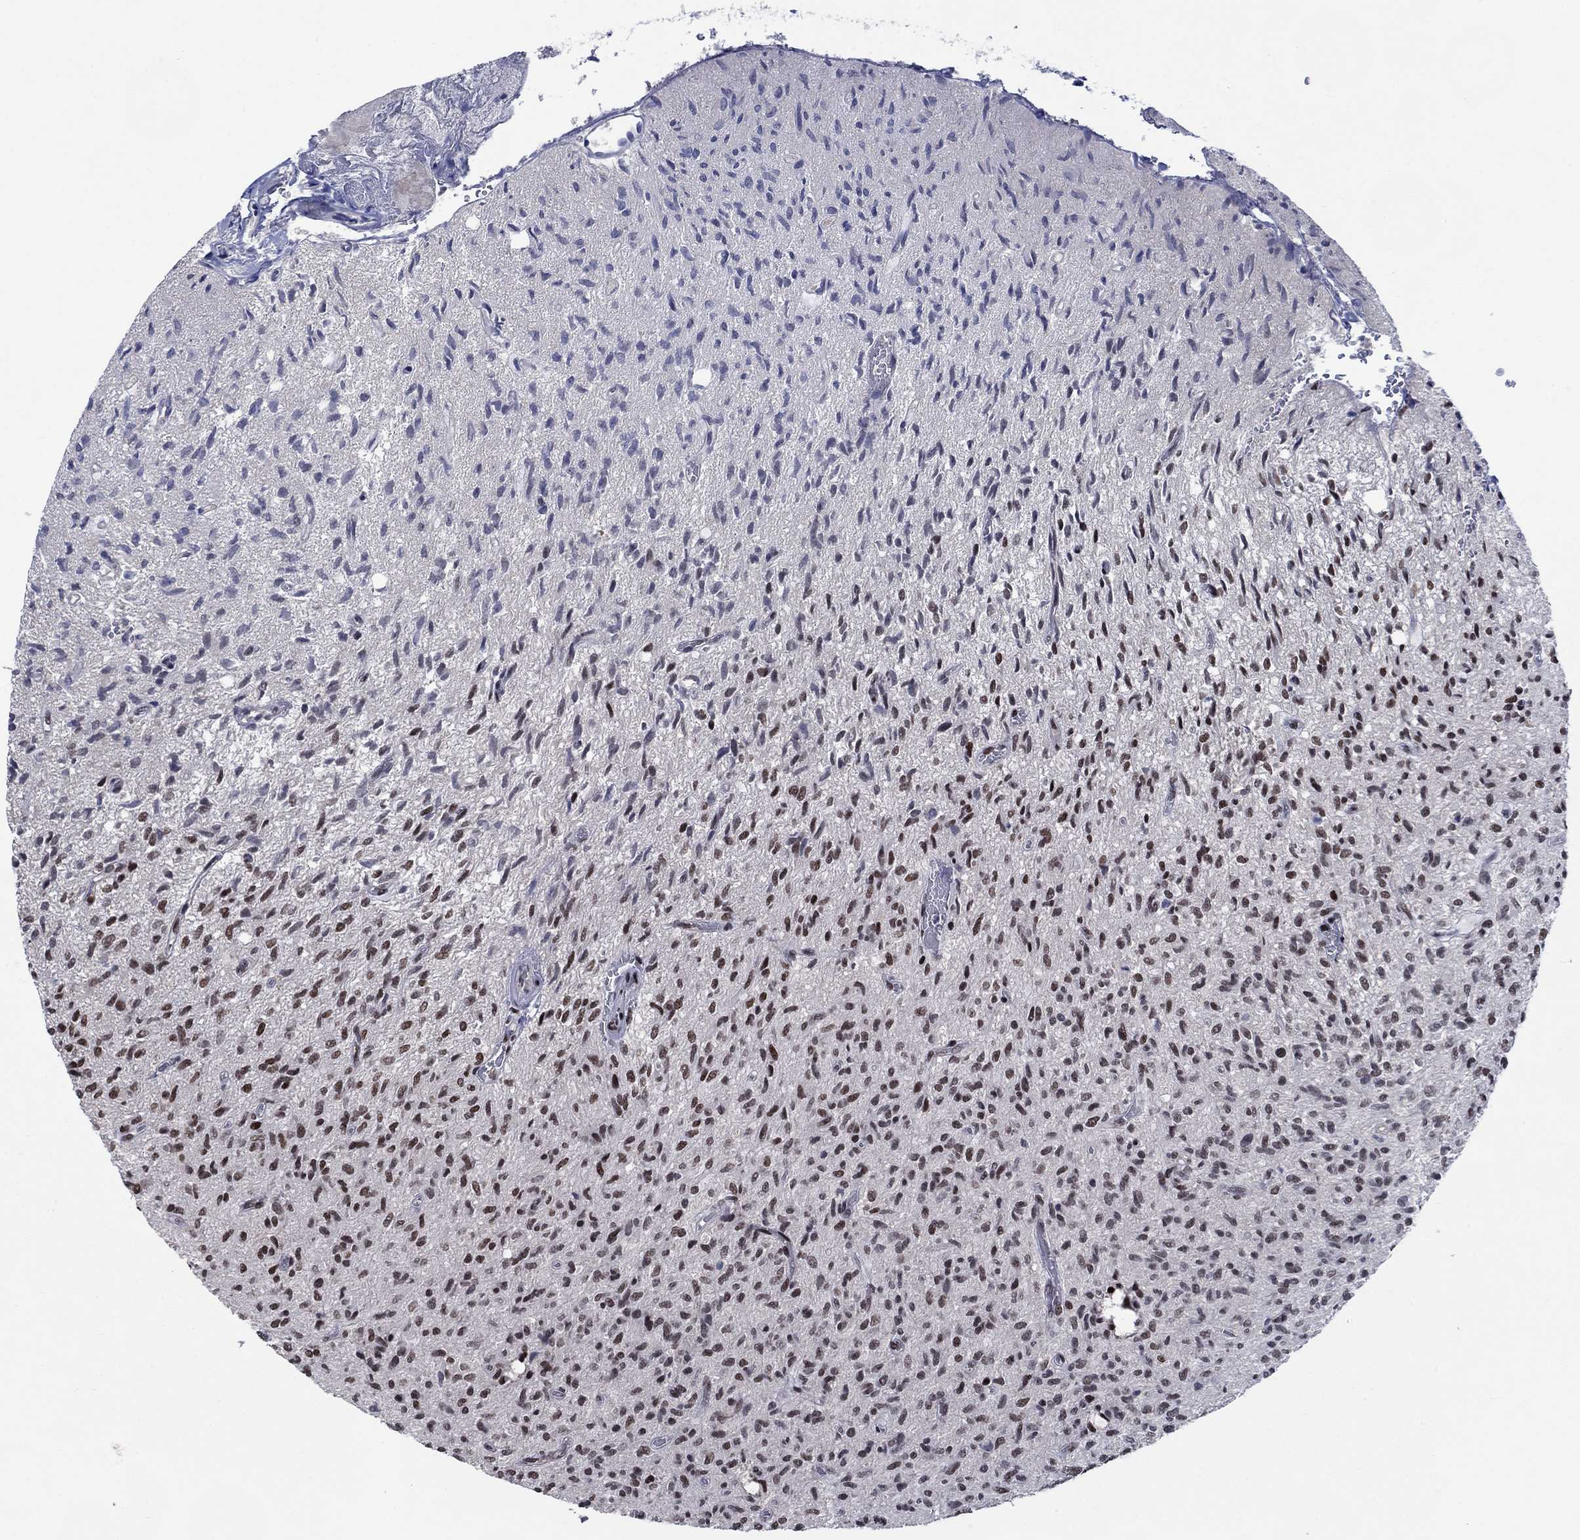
{"staining": {"intensity": "moderate", "quantity": "<25%", "location": "nuclear"}, "tissue": "glioma", "cell_type": "Tumor cells", "image_type": "cancer", "snomed": [{"axis": "morphology", "description": "Glioma, malignant, High grade"}, {"axis": "topography", "description": "Brain"}], "caption": "The immunohistochemical stain shows moderate nuclear expression in tumor cells of glioma tissue.", "gene": "HTN1", "patient": {"sex": "male", "age": 64}}